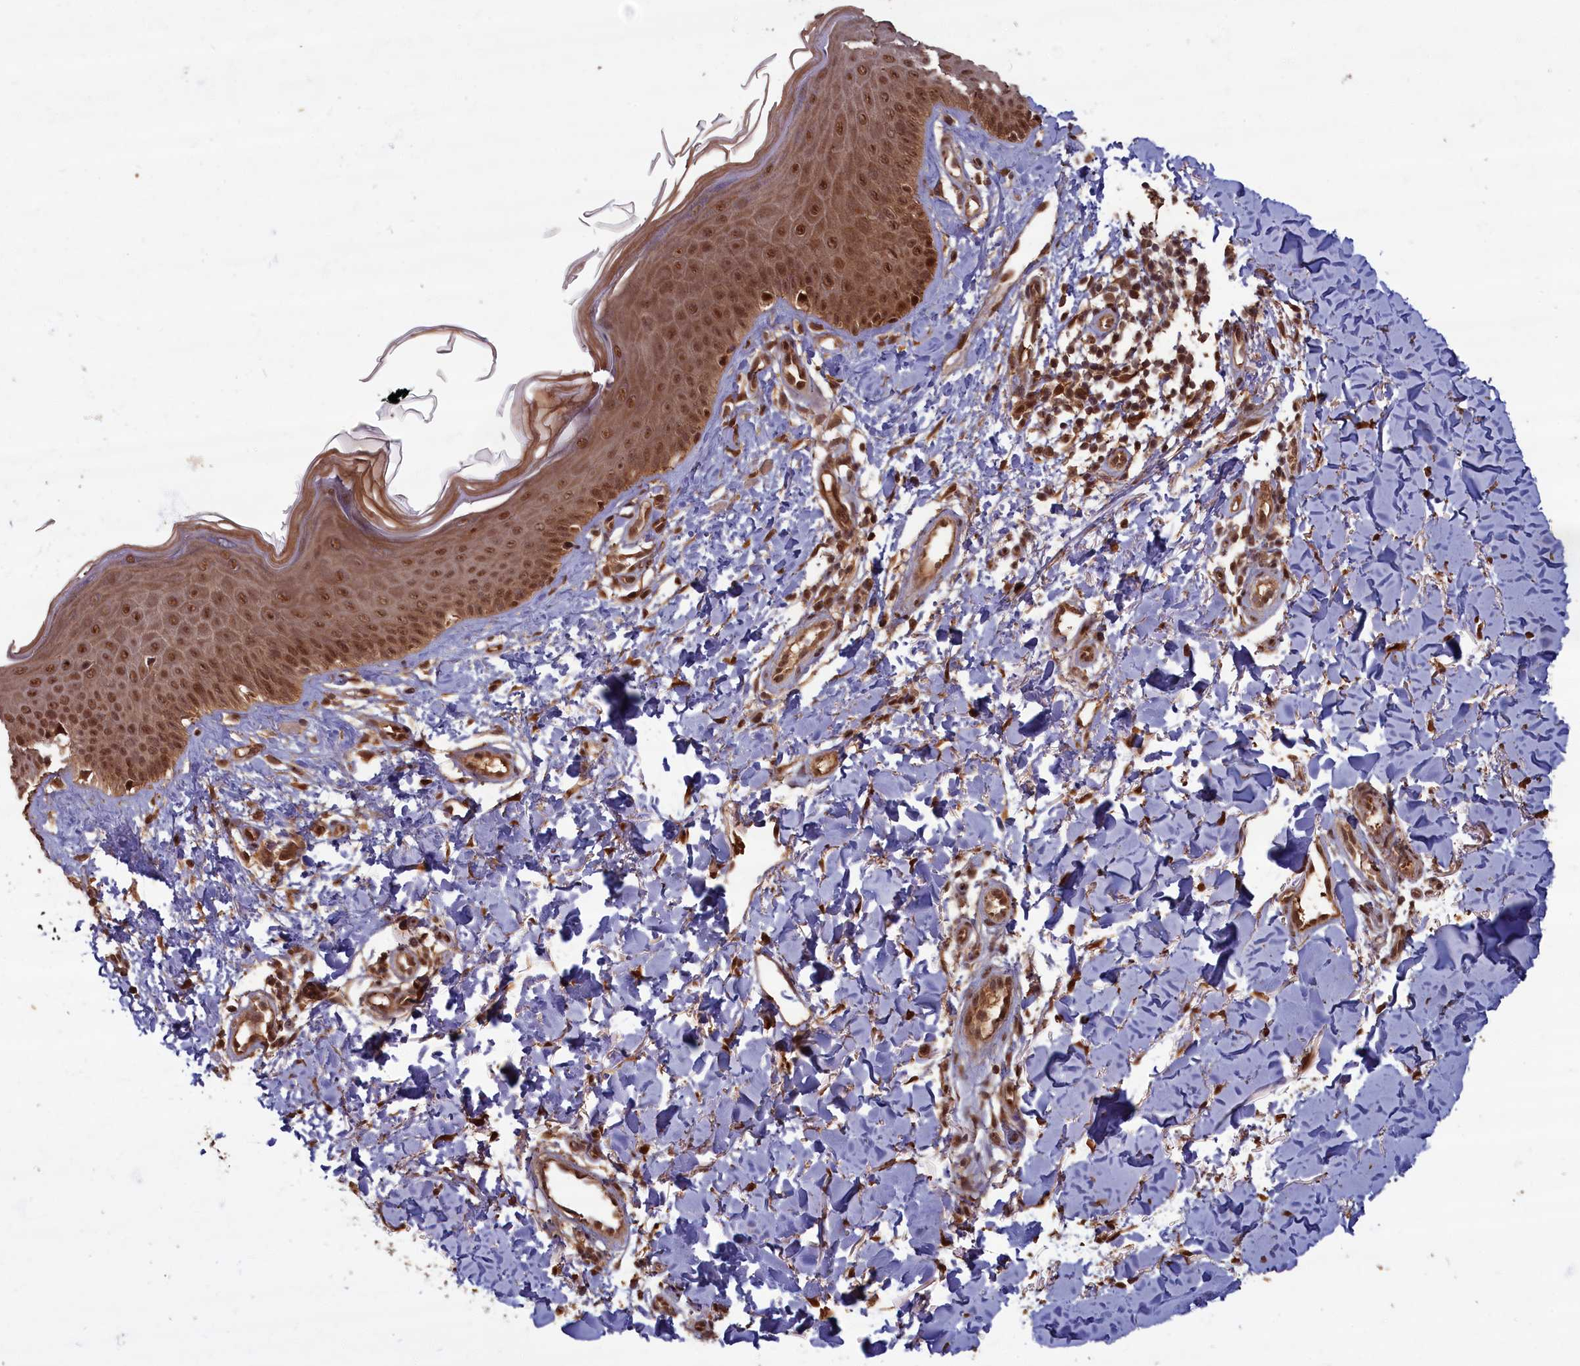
{"staining": {"intensity": "moderate", "quantity": ">75%", "location": "cytoplasmic/membranous,nuclear"}, "tissue": "skin", "cell_type": "Fibroblasts", "image_type": "normal", "snomed": [{"axis": "morphology", "description": "Normal tissue, NOS"}, {"axis": "topography", "description": "Skin"}], "caption": "IHC of unremarkable human skin shows medium levels of moderate cytoplasmic/membranous,nuclear positivity in about >75% of fibroblasts.", "gene": "HIF3A", "patient": {"sex": "male", "age": 52}}